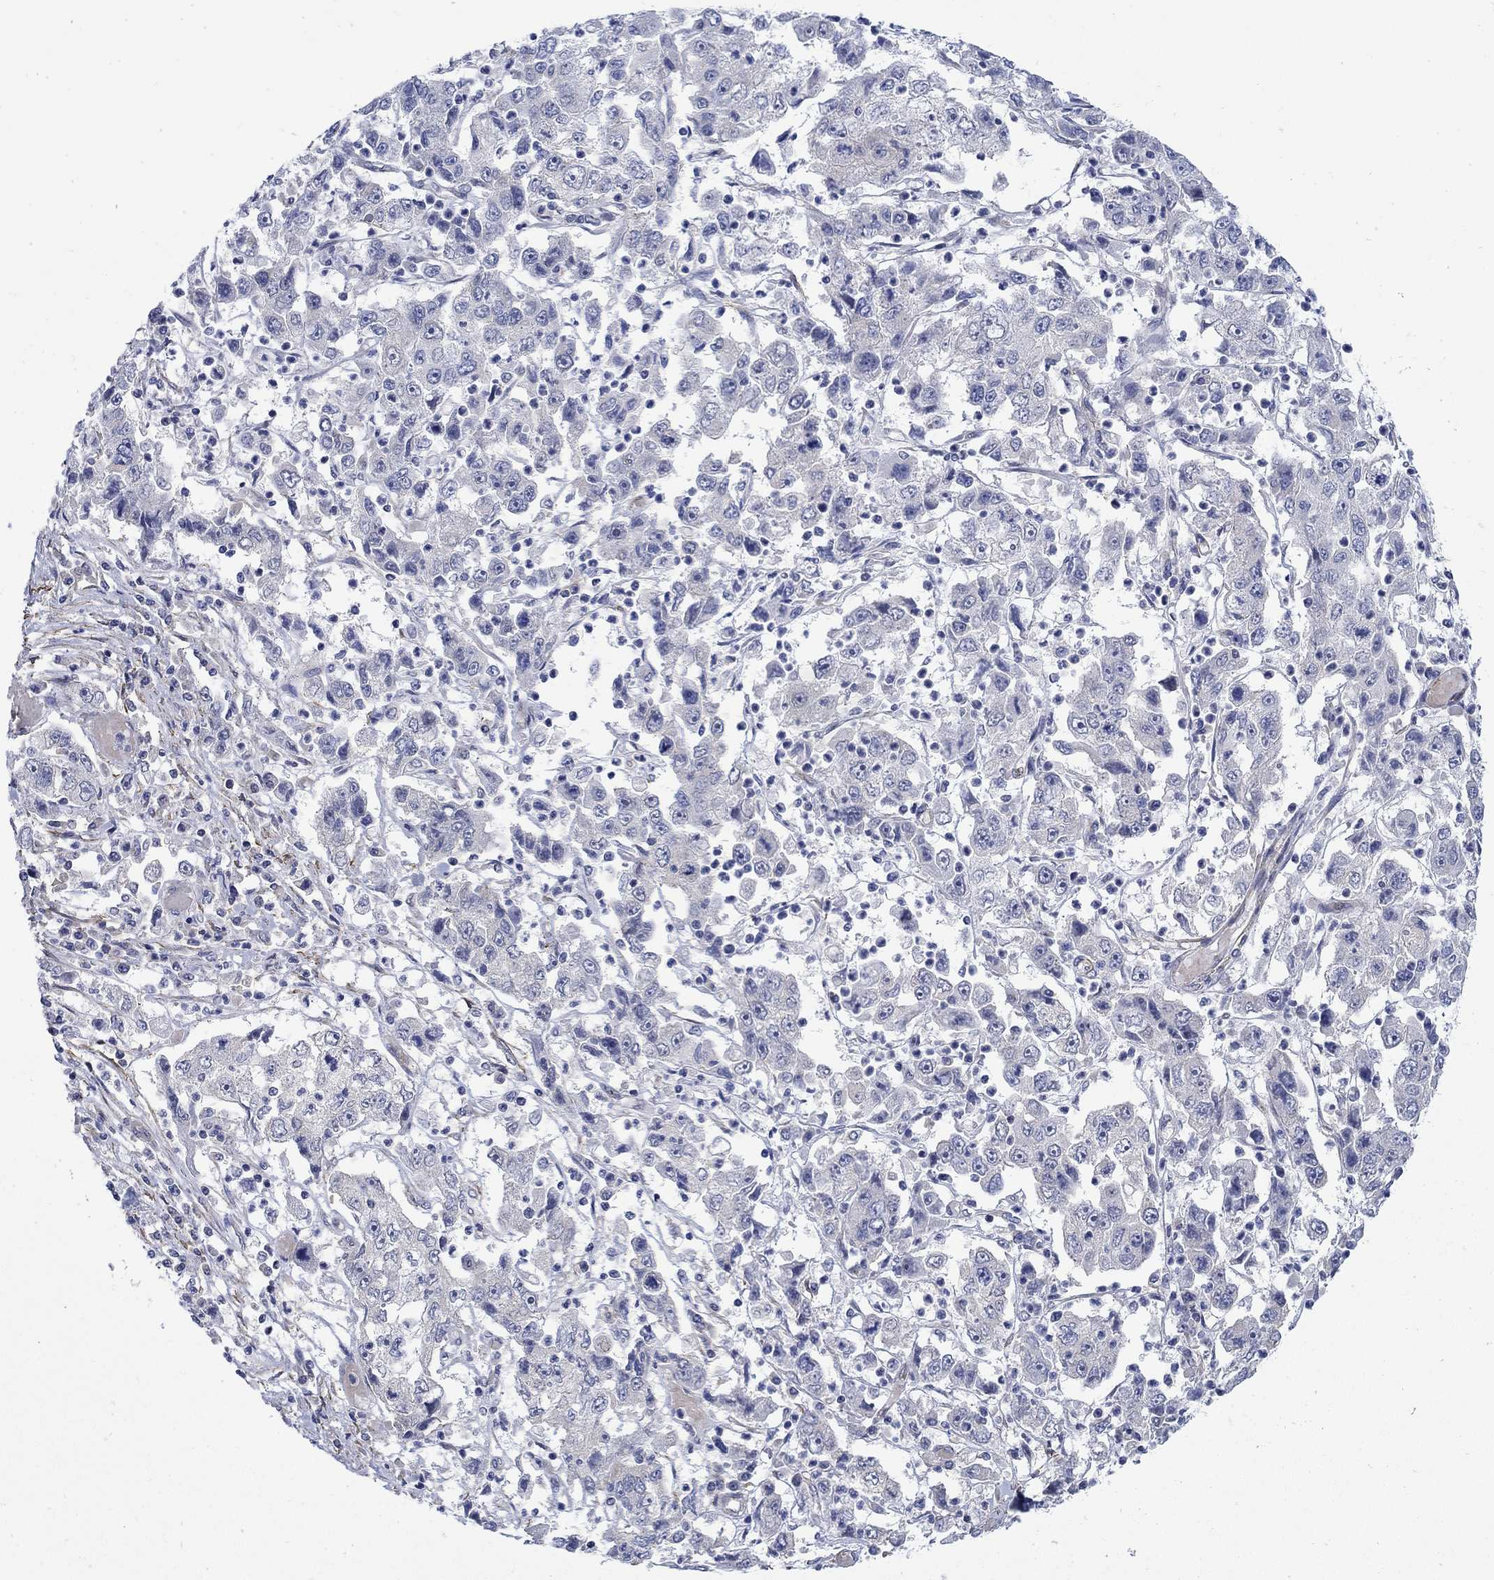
{"staining": {"intensity": "negative", "quantity": "none", "location": "none"}, "tissue": "cervical cancer", "cell_type": "Tumor cells", "image_type": "cancer", "snomed": [{"axis": "morphology", "description": "Squamous cell carcinoma, NOS"}, {"axis": "topography", "description": "Cervix"}], "caption": "This is an IHC image of human squamous cell carcinoma (cervical). There is no expression in tumor cells.", "gene": "SCN7A", "patient": {"sex": "female", "age": 36}}